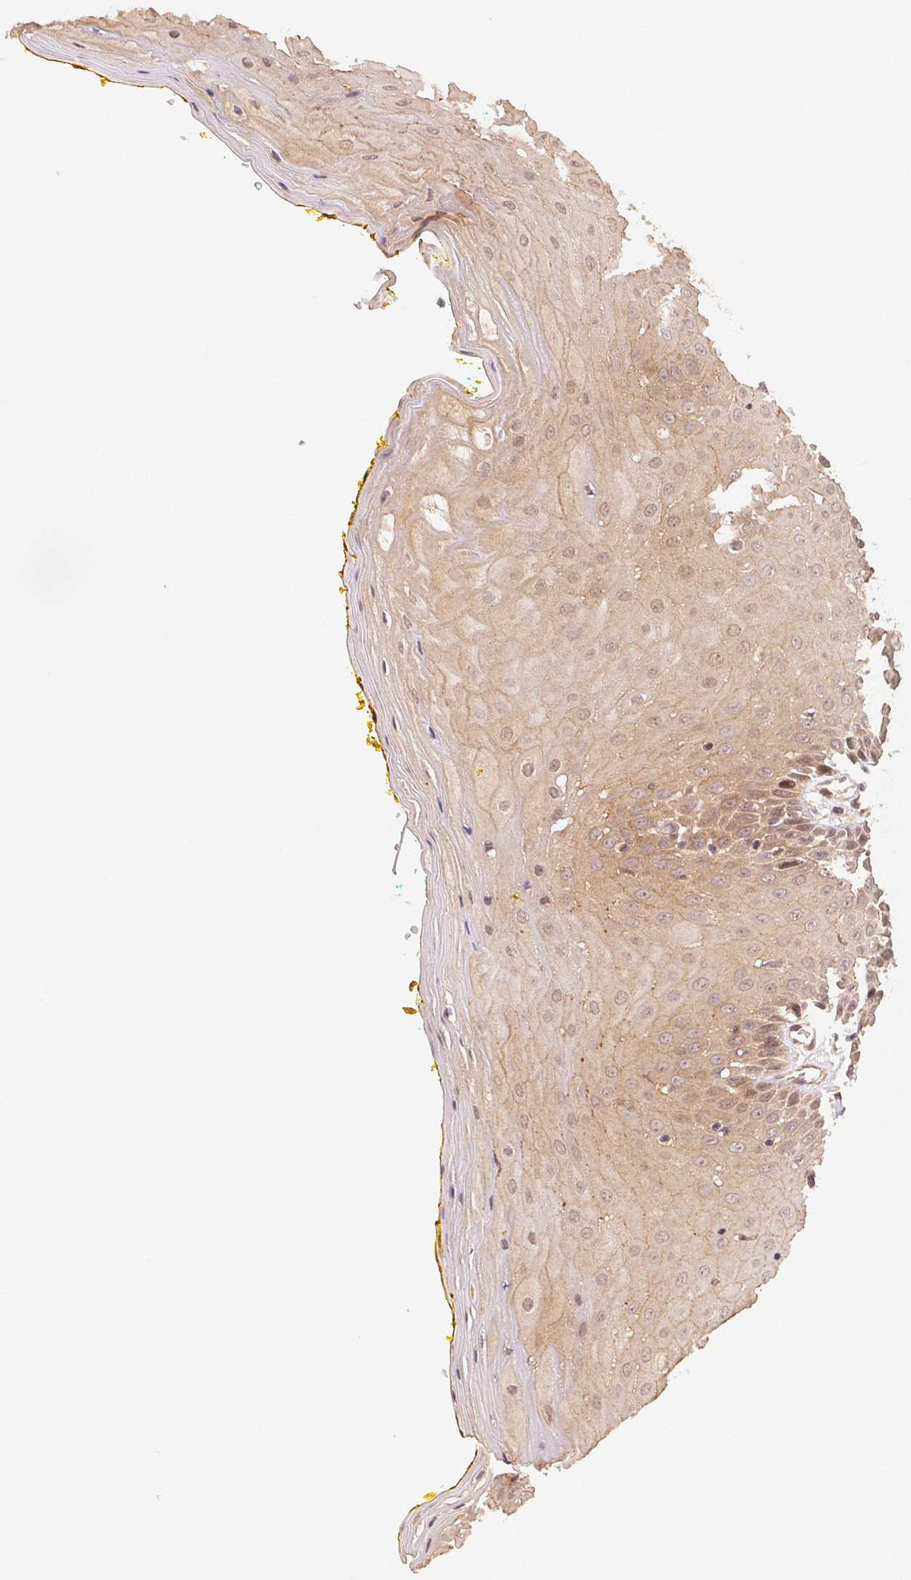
{"staining": {"intensity": "moderate", "quantity": "25%-75%", "location": "cytoplasmic/membranous,nuclear"}, "tissue": "oral mucosa", "cell_type": "Squamous epithelial cells", "image_type": "normal", "snomed": [{"axis": "morphology", "description": "Normal tissue, NOS"}, {"axis": "morphology", "description": "Squamous cell carcinoma, NOS"}, {"axis": "topography", "description": "Oral tissue"}, {"axis": "topography", "description": "Head-Neck"}], "caption": "The image shows staining of normal oral mucosa, revealing moderate cytoplasmic/membranous,nuclear protein expression (brown color) within squamous epithelial cells.", "gene": "CCDC102B", "patient": {"sex": "female", "age": 70}}